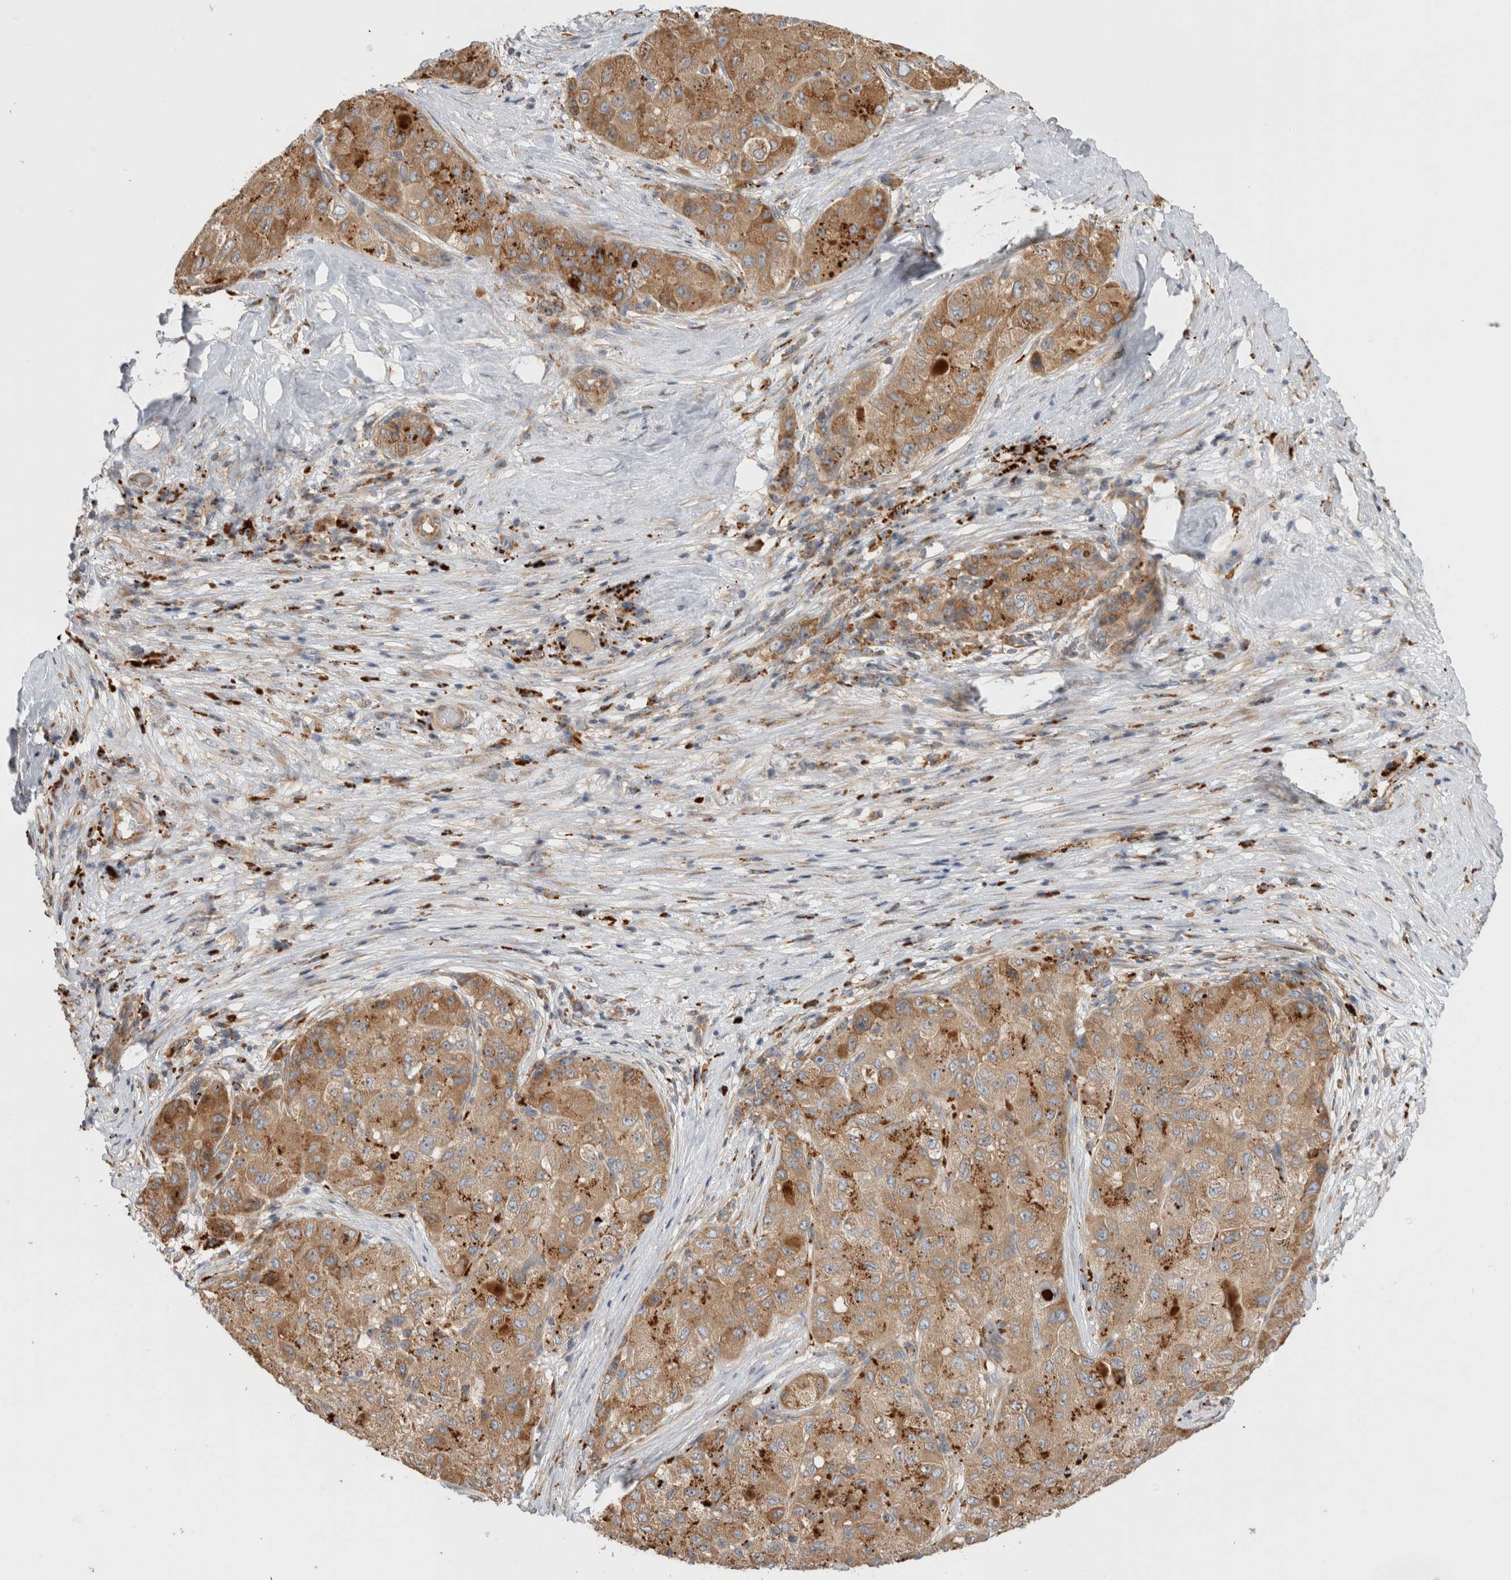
{"staining": {"intensity": "moderate", "quantity": "25%-75%", "location": "cytoplasmic/membranous"}, "tissue": "liver cancer", "cell_type": "Tumor cells", "image_type": "cancer", "snomed": [{"axis": "morphology", "description": "Carcinoma, Hepatocellular, NOS"}, {"axis": "topography", "description": "Liver"}], "caption": "This is a photomicrograph of immunohistochemistry (IHC) staining of hepatocellular carcinoma (liver), which shows moderate positivity in the cytoplasmic/membranous of tumor cells.", "gene": "PDCD10", "patient": {"sex": "male", "age": 80}}